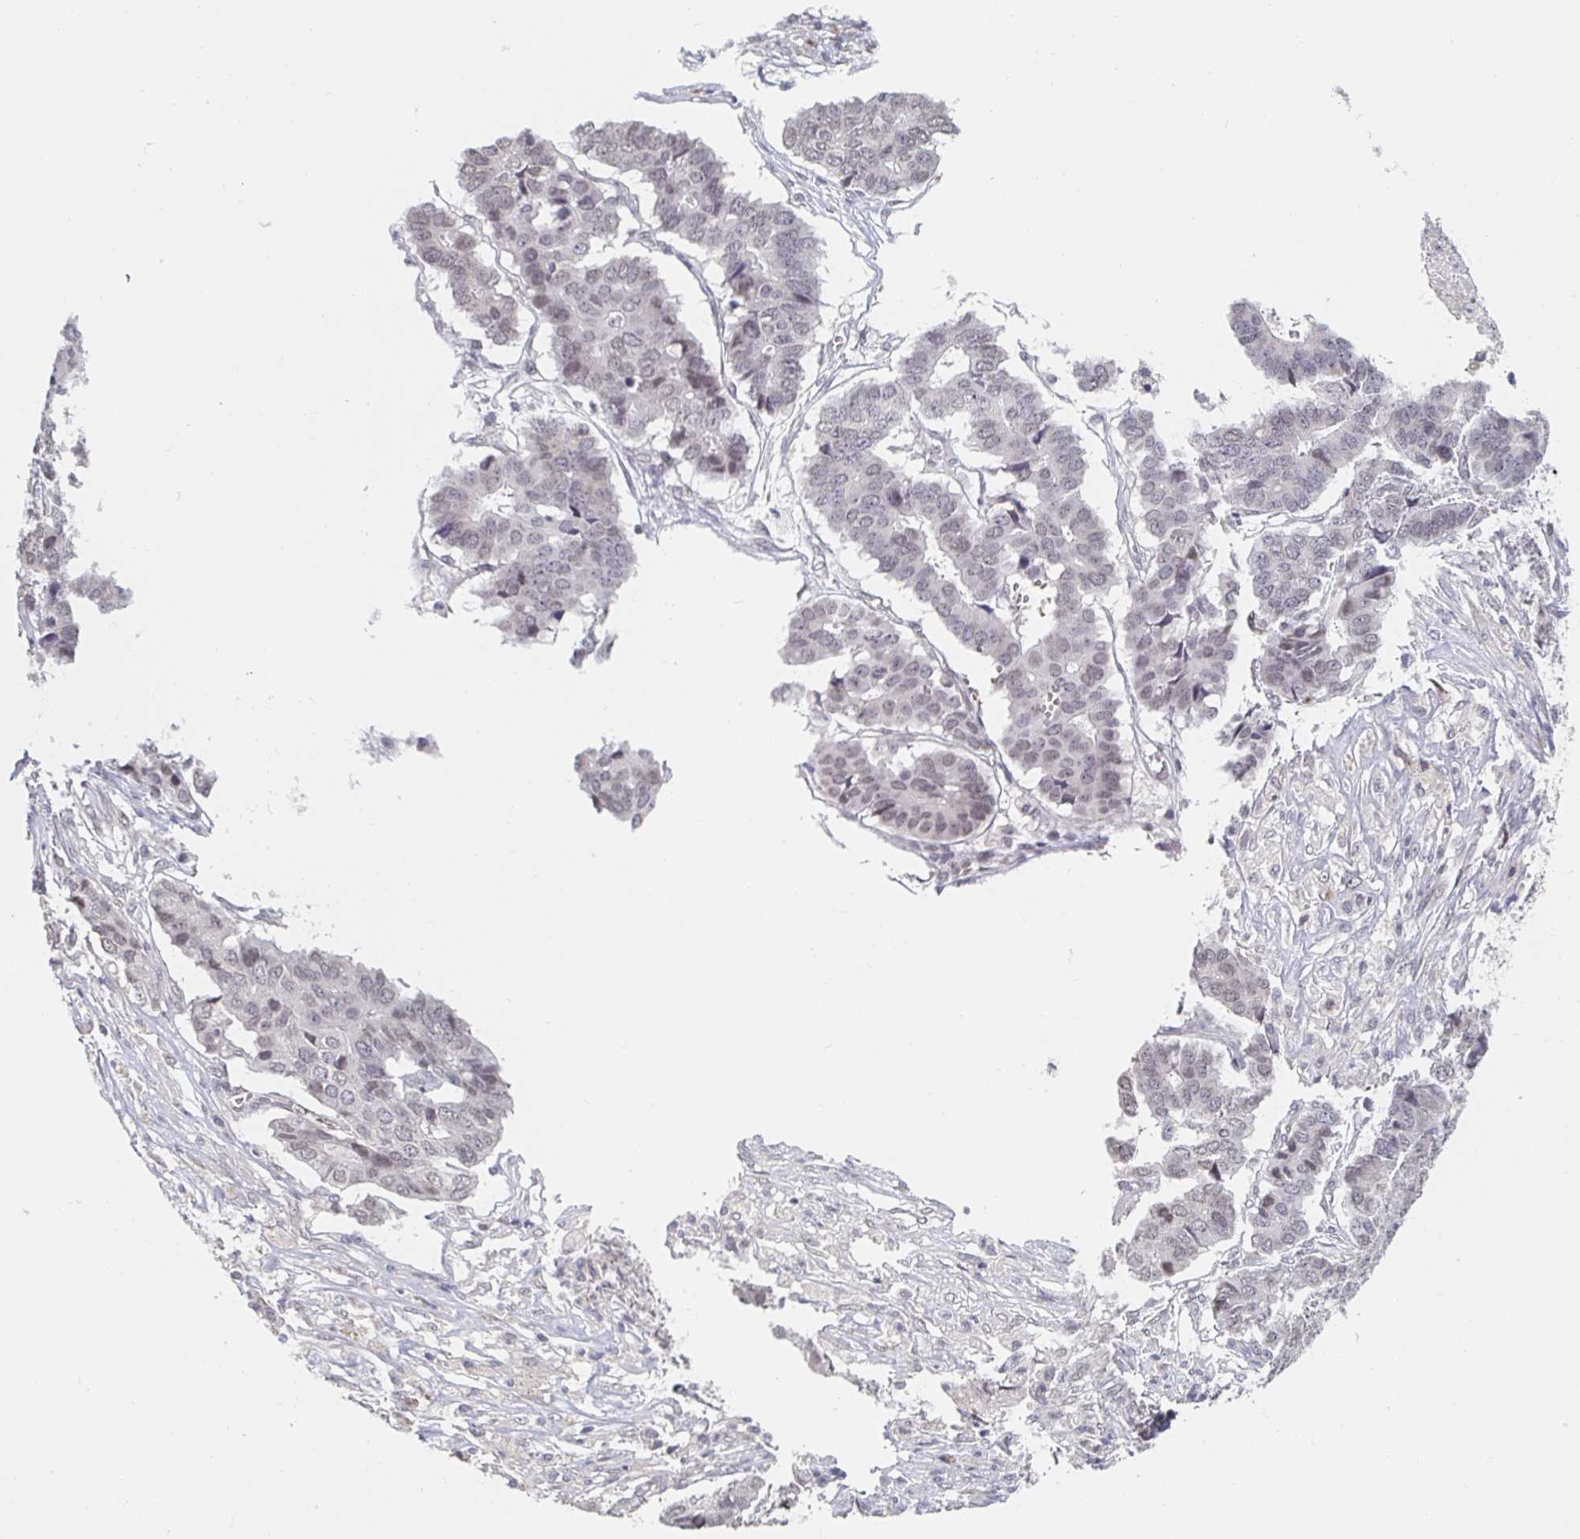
{"staining": {"intensity": "weak", "quantity": "<25%", "location": "nuclear"}, "tissue": "pancreatic cancer", "cell_type": "Tumor cells", "image_type": "cancer", "snomed": [{"axis": "morphology", "description": "Adenocarcinoma, NOS"}, {"axis": "topography", "description": "Pancreas"}], "caption": "Immunohistochemistry of adenocarcinoma (pancreatic) reveals no positivity in tumor cells. (DAB immunohistochemistry, high magnification).", "gene": "CHD2", "patient": {"sex": "male", "age": 50}}